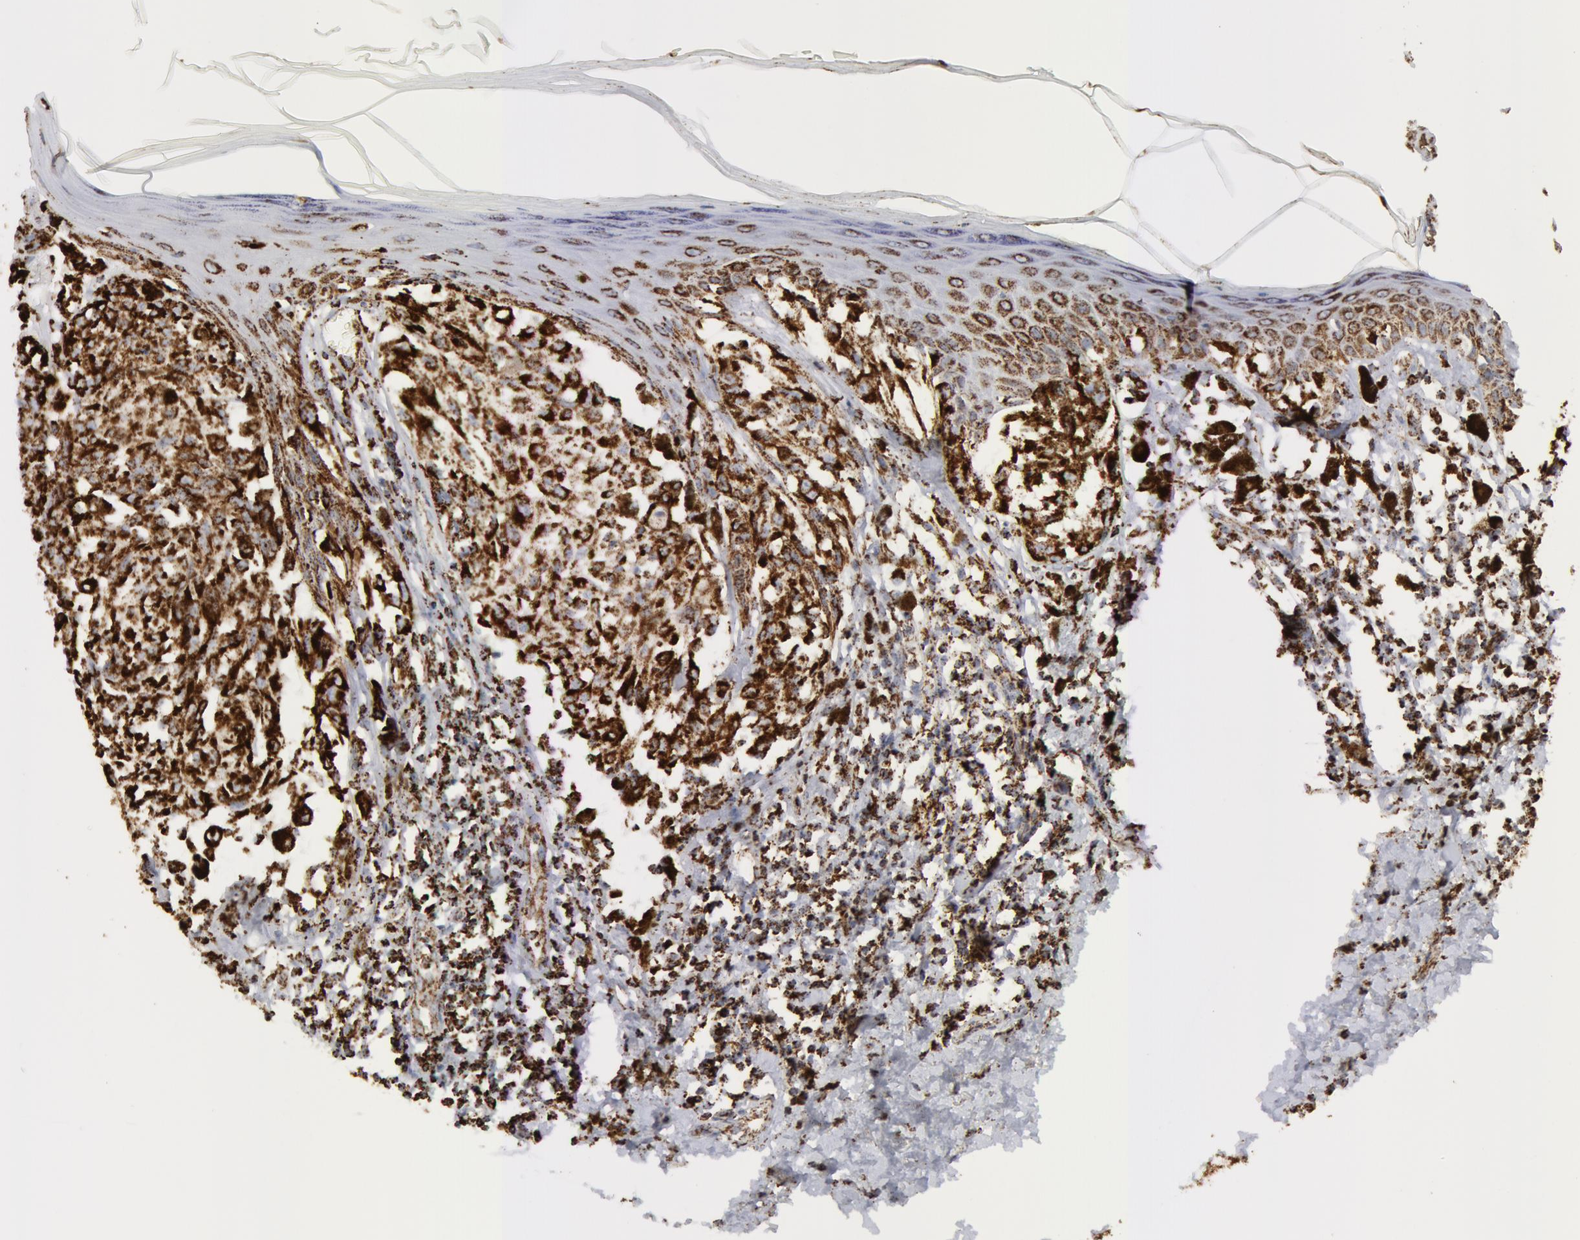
{"staining": {"intensity": "strong", "quantity": ">75%", "location": "cytoplasmic/membranous"}, "tissue": "melanoma", "cell_type": "Tumor cells", "image_type": "cancer", "snomed": [{"axis": "morphology", "description": "Malignant melanoma, NOS"}, {"axis": "topography", "description": "Skin"}], "caption": "Human malignant melanoma stained for a protein (brown) shows strong cytoplasmic/membranous positive positivity in approximately >75% of tumor cells.", "gene": "ATP5F1B", "patient": {"sex": "female", "age": 72}}